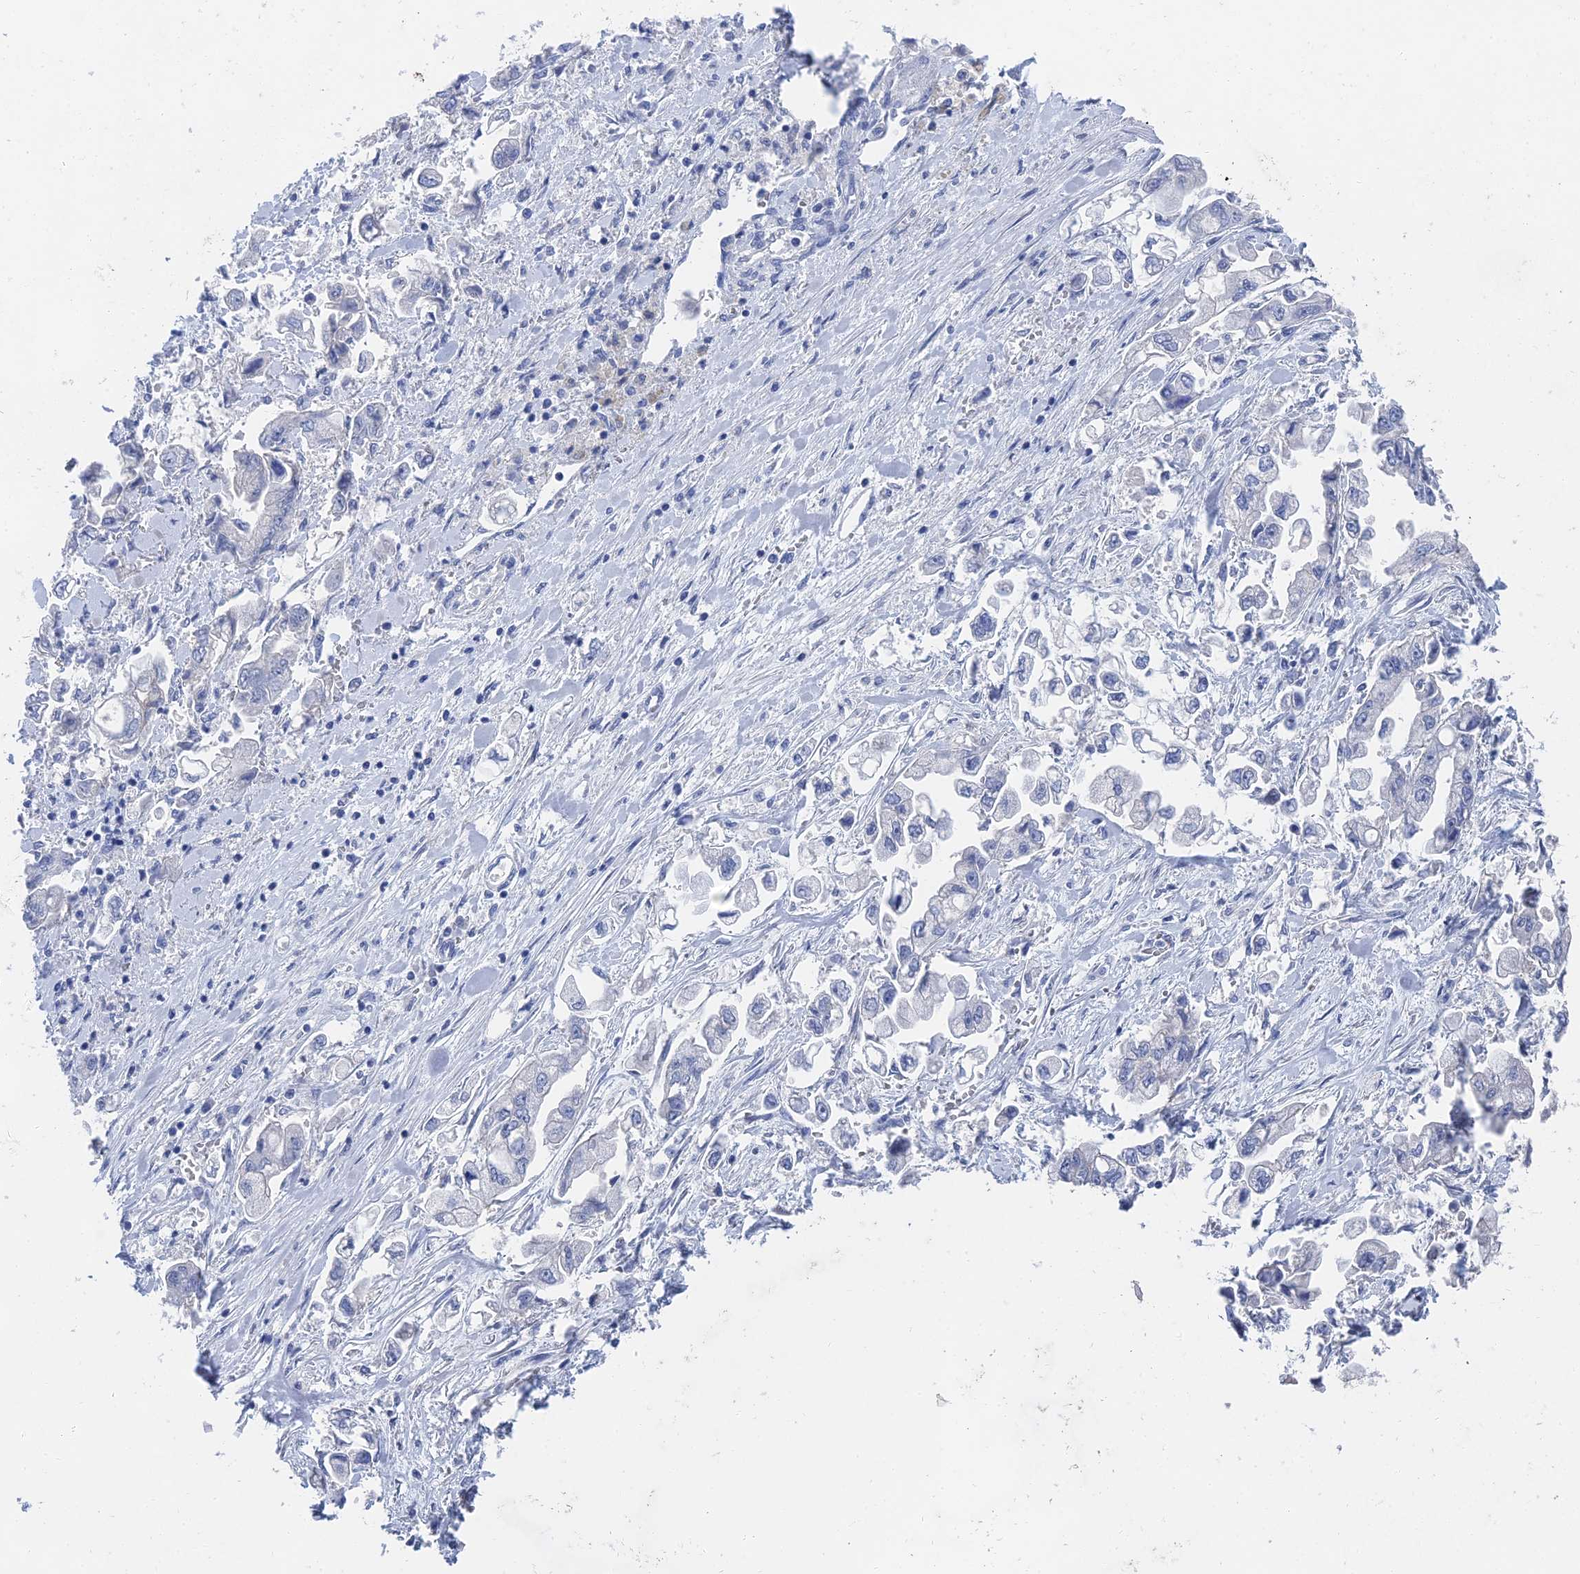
{"staining": {"intensity": "negative", "quantity": "none", "location": "none"}, "tissue": "stomach cancer", "cell_type": "Tumor cells", "image_type": "cancer", "snomed": [{"axis": "morphology", "description": "Adenocarcinoma, NOS"}, {"axis": "topography", "description": "Stomach"}], "caption": "Photomicrograph shows no significant protein positivity in tumor cells of stomach cancer. Nuclei are stained in blue.", "gene": "GFAP", "patient": {"sex": "male", "age": 62}}